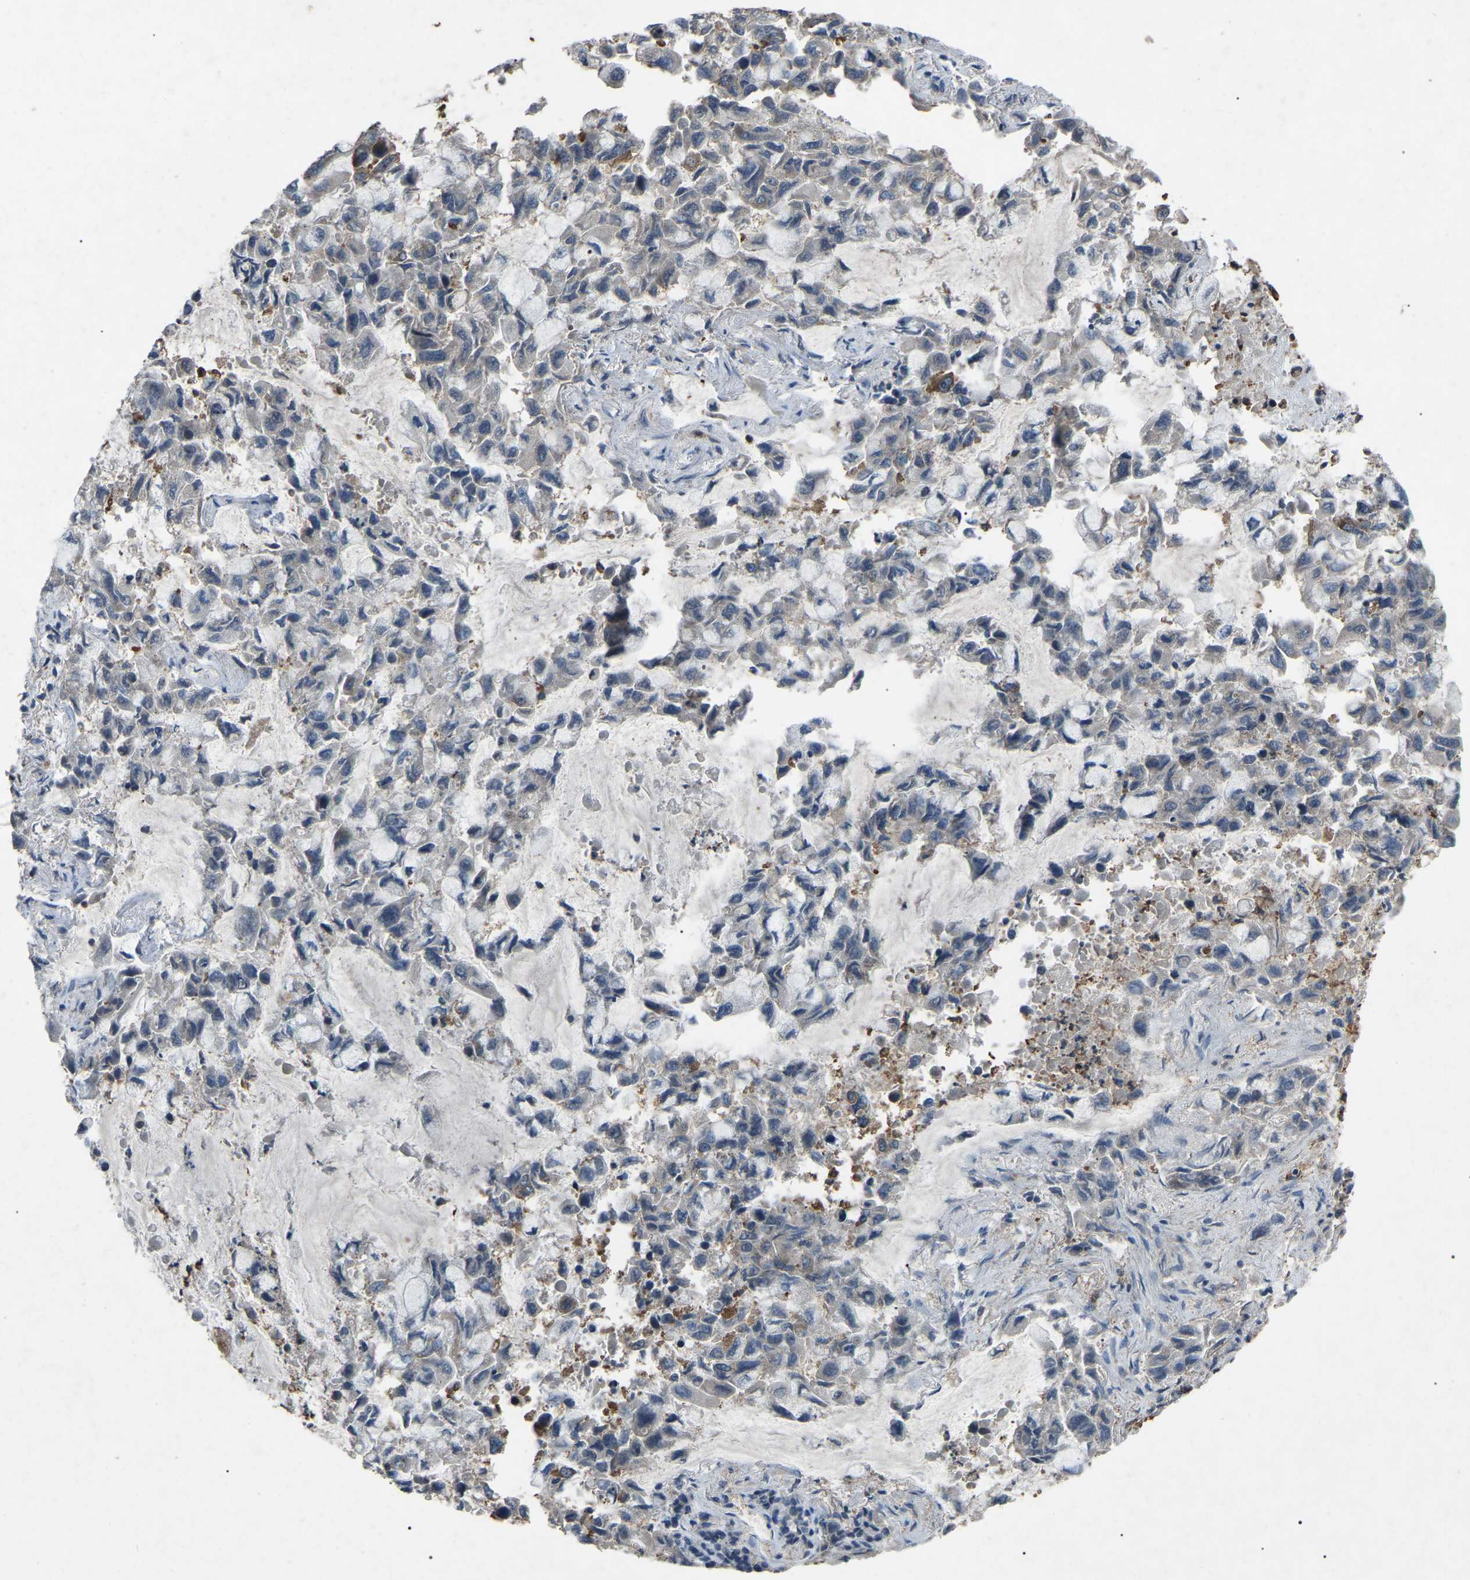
{"staining": {"intensity": "moderate", "quantity": "25%-75%", "location": "cytoplasmic/membranous"}, "tissue": "lung cancer", "cell_type": "Tumor cells", "image_type": "cancer", "snomed": [{"axis": "morphology", "description": "Adenocarcinoma, NOS"}, {"axis": "topography", "description": "Lung"}], "caption": "A photomicrograph of human lung cancer (adenocarcinoma) stained for a protein shows moderate cytoplasmic/membranous brown staining in tumor cells.", "gene": "AIMP1", "patient": {"sex": "male", "age": 64}}